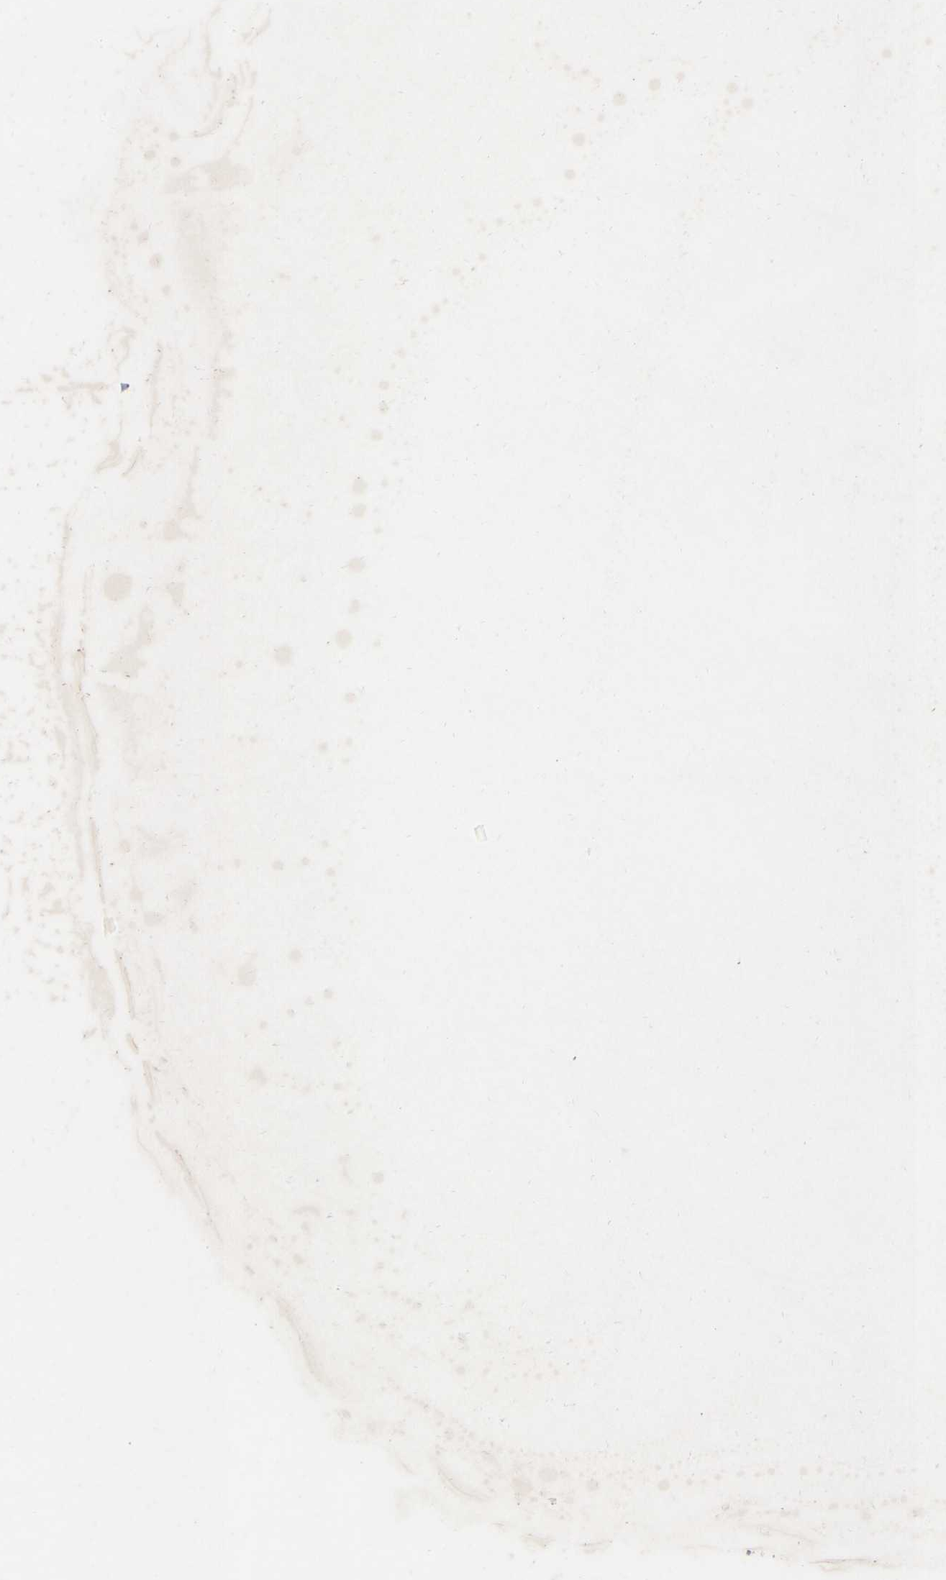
{"staining": {"intensity": "negative", "quantity": "none", "location": "none"}, "tissue": "prostate", "cell_type": "Glandular cells", "image_type": "normal", "snomed": [{"axis": "morphology", "description": "Normal tissue, NOS"}, {"axis": "morphology", "description": "Urothelial carcinoma, Low grade"}, {"axis": "topography", "description": "Urinary bladder"}, {"axis": "topography", "description": "Prostate"}], "caption": "DAB (3,3'-diaminobenzidine) immunohistochemical staining of normal human prostate displays no significant positivity in glandular cells.", "gene": "UBN2", "patient": {"sex": "male", "age": 60}}